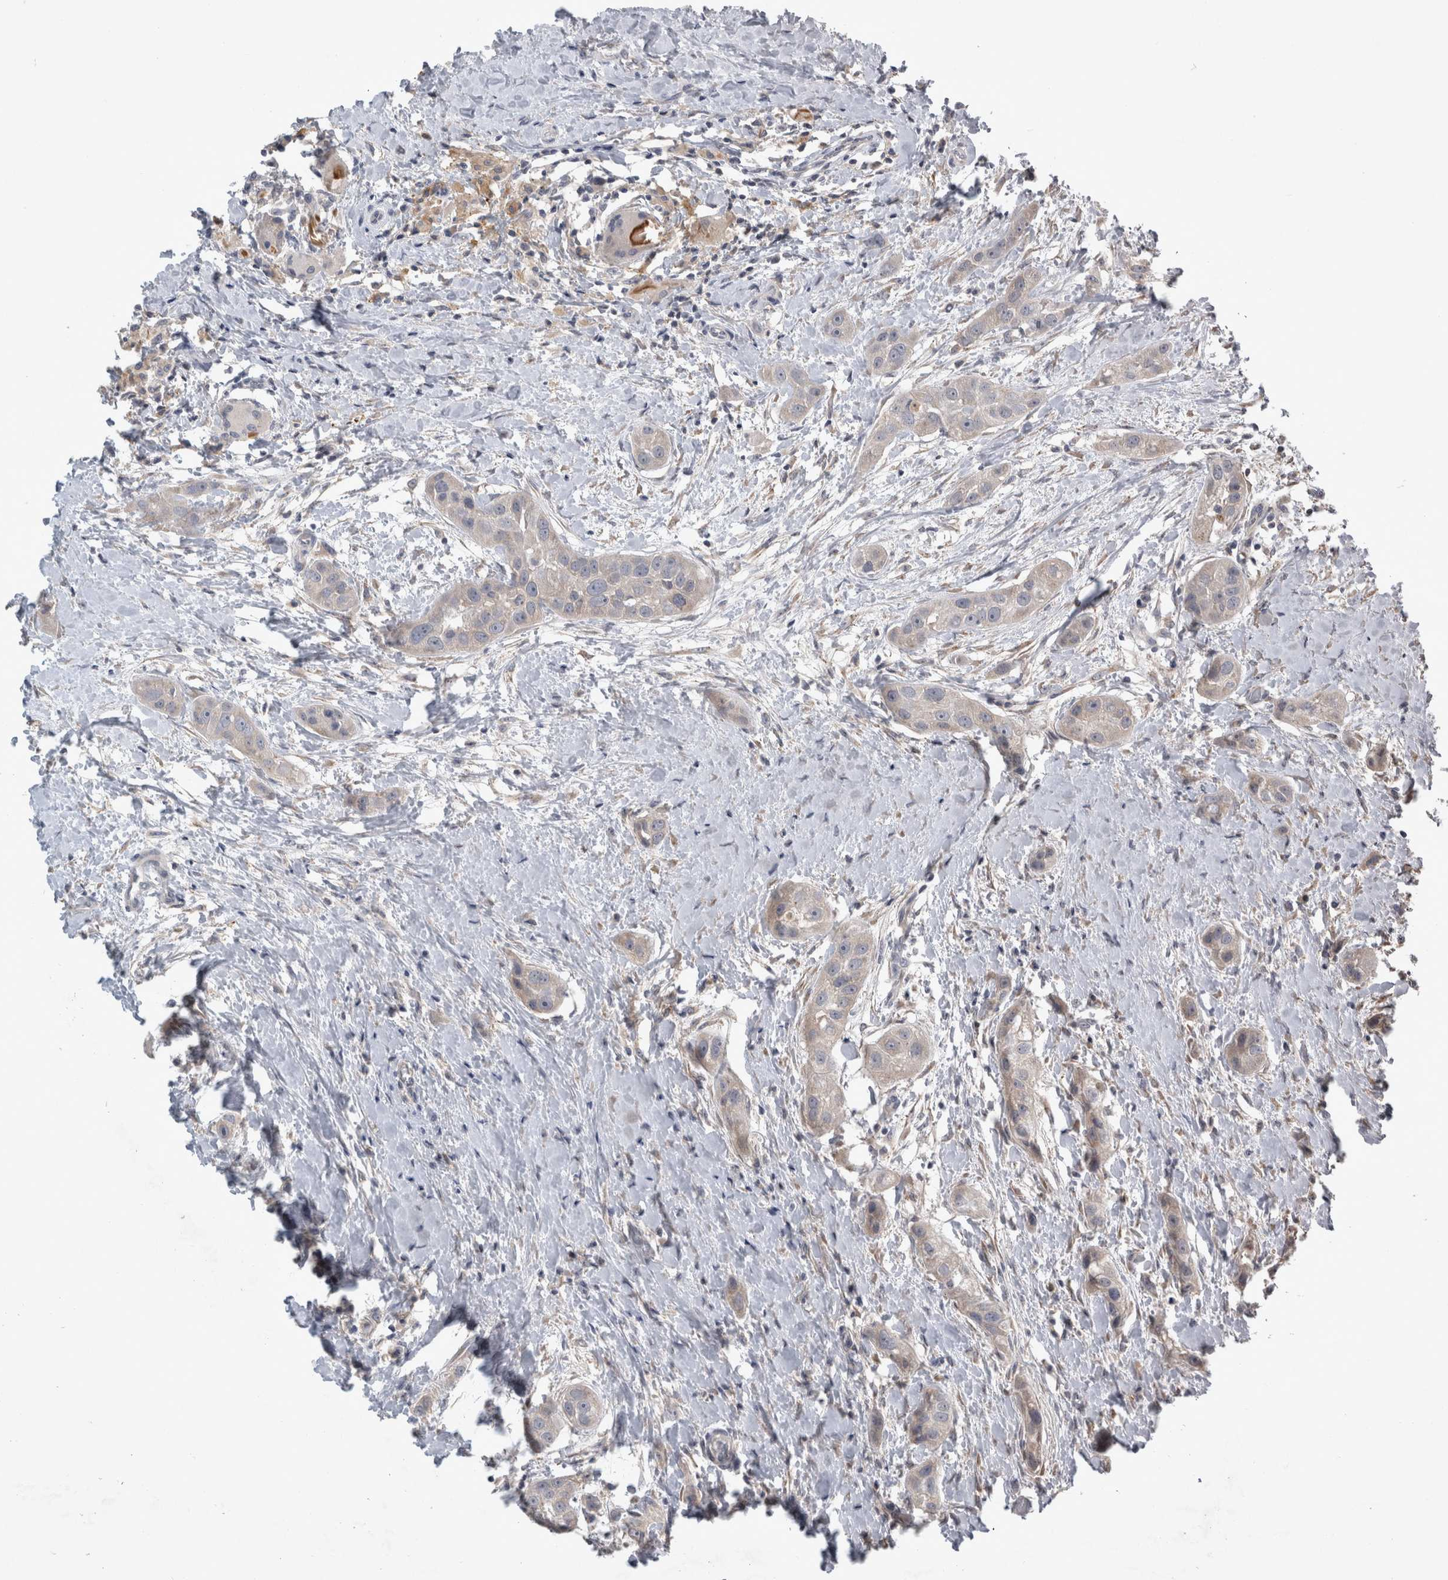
{"staining": {"intensity": "negative", "quantity": "none", "location": "none"}, "tissue": "head and neck cancer", "cell_type": "Tumor cells", "image_type": "cancer", "snomed": [{"axis": "morphology", "description": "Normal tissue, NOS"}, {"axis": "morphology", "description": "Squamous cell carcinoma, NOS"}, {"axis": "topography", "description": "Skeletal muscle"}, {"axis": "topography", "description": "Head-Neck"}], "caption": "IHC histopathology image of human squamous cell carcinoma (head and neck) stained for a protein (brown), which reveals no positivity in tumor cells. (IHC, brightfield microscopy, high magnification).", "gene": "SLC22A11", "patient": {"sex": "male", "age": 51}}